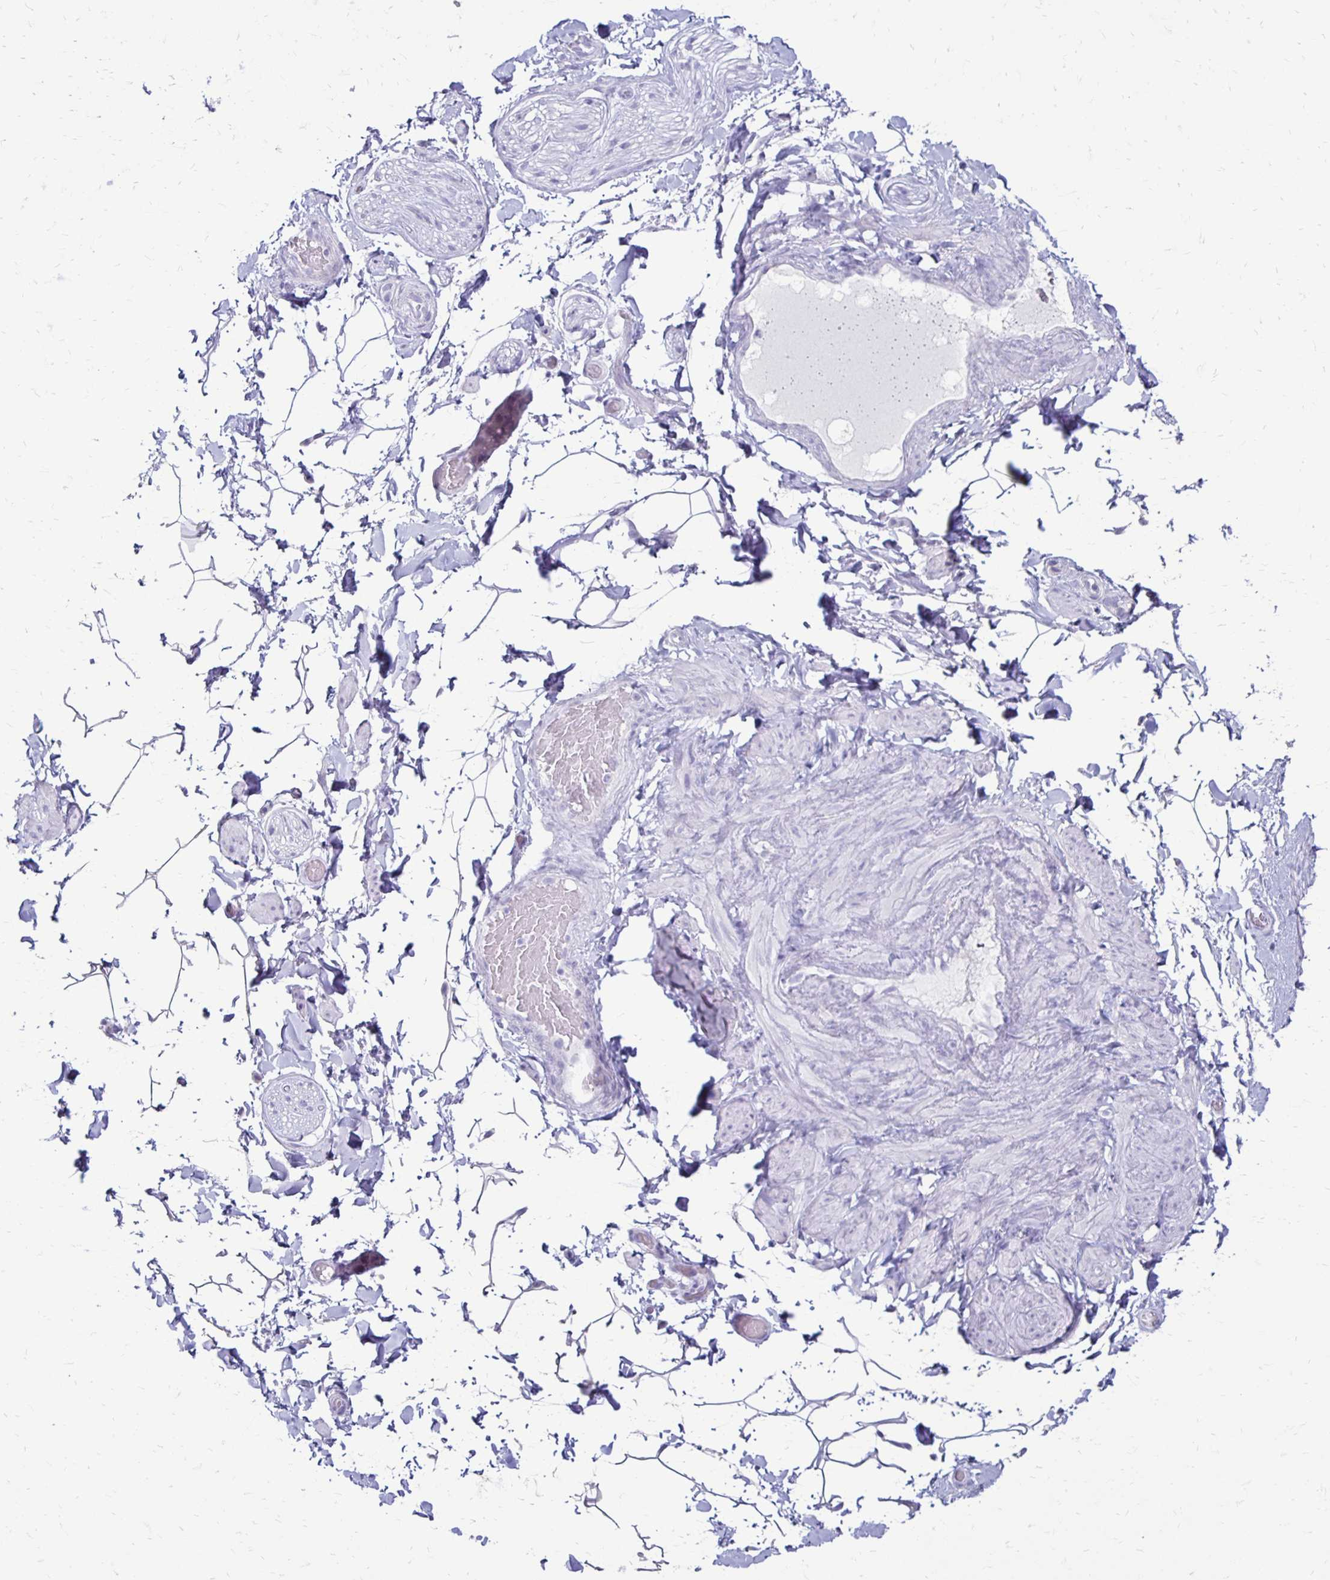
{"staining": {"intensity": "negative", "quantity": "none", "location": "none"}, "tissue": "adipose tissue", "cell_type": "Adipocytes", "image_type": "normal", "snomed": [{"axis": "morphology", "description": "Normal tissue, NOS"}, {"axis": "topography", "description": "Epididymis"}, {"axis": "topography", "description": "Peripheral nerve tissue"}], "caption": "A high-resolution histopathology image shows IHC staining of benign adipose tissue, which demonstrates no significant staining in adipocytes.", "gene": "RYR1", "patient": {"sex": "male", "age": 32}}